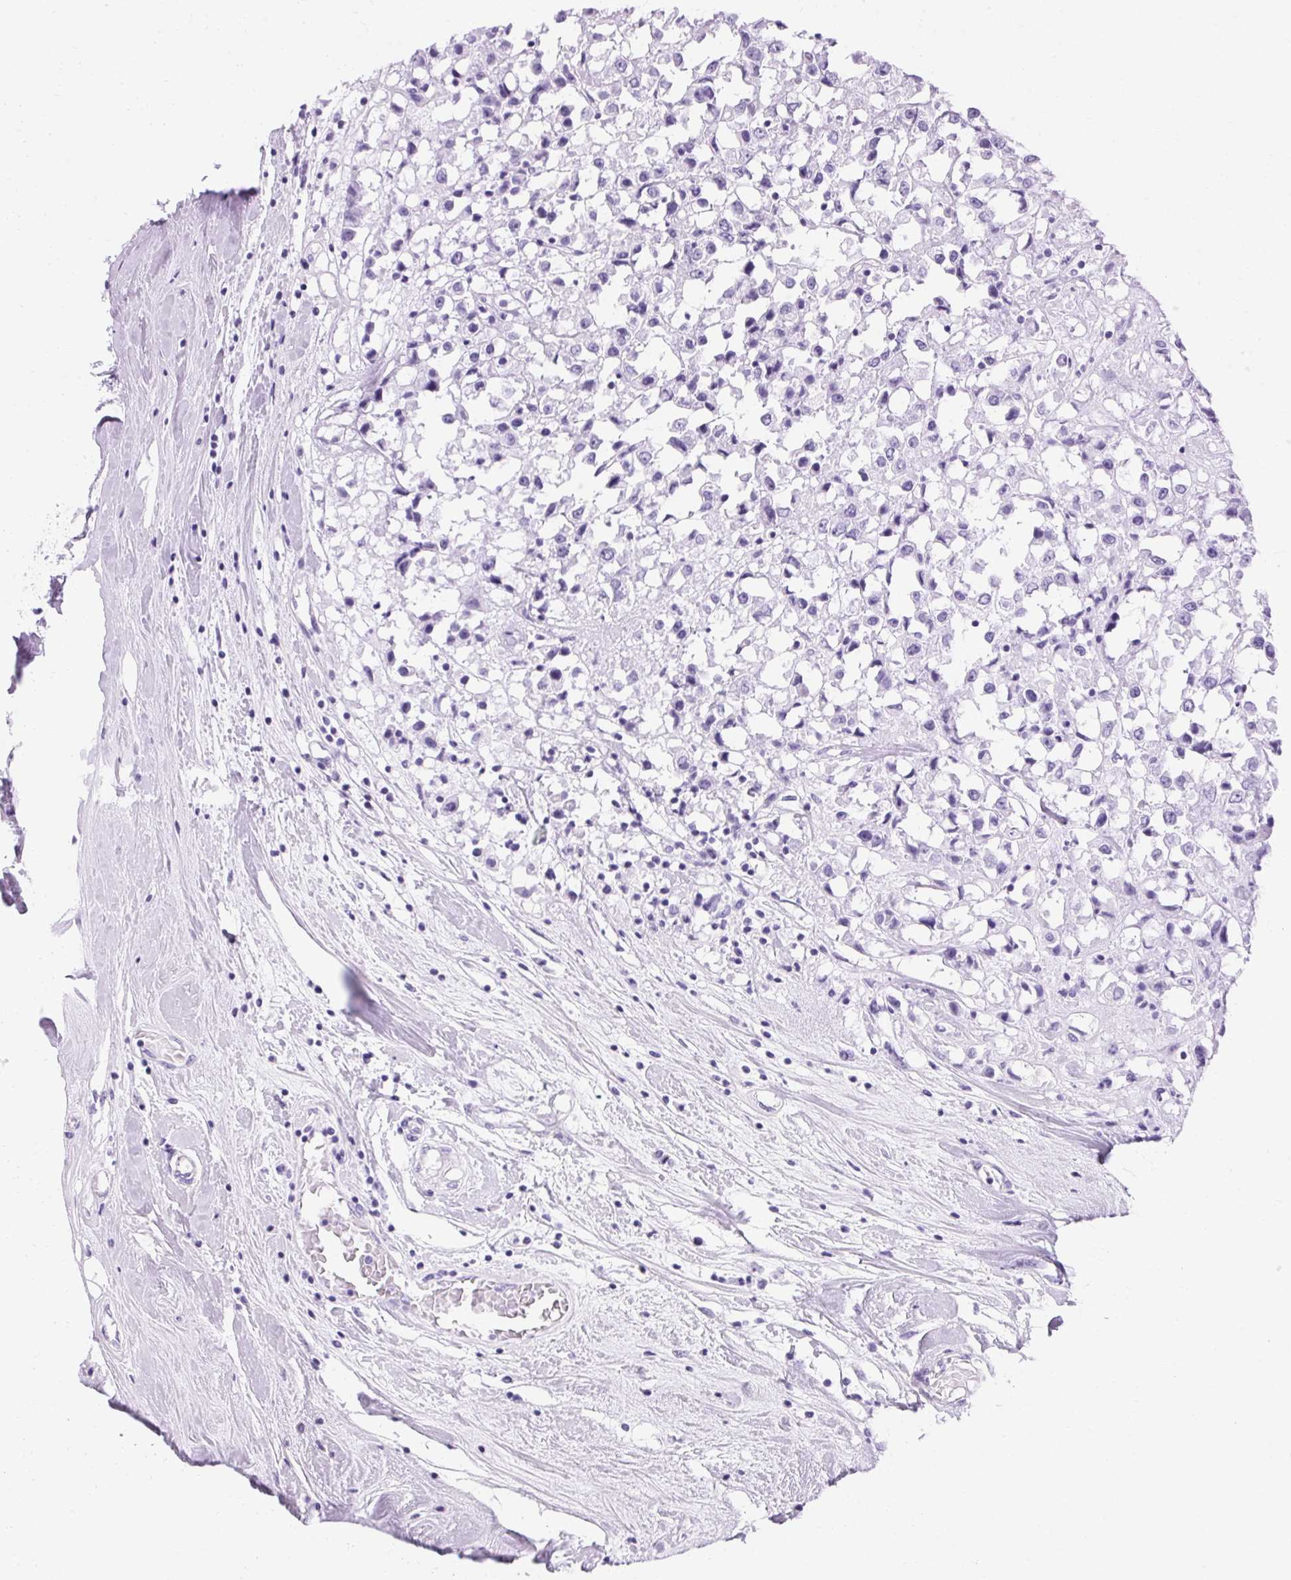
{"staining": {"intensity": "negative", "quantity": "none", "location": "none"}, "tissue": "breast cancer", "cell_type": "Tumor cells", "image_type": "cancer", "snomed": [{"axis": "morphology", "description": "Duct carcinoma"}, {"axis": "topography", "description": "Breast"}], "caption": "Micrograph shows no significant protein staining in tumor cells of invasive ductal carcinoma (breast).", "gene": "ASGR2", "patient": {"sex": "female", "age": 61}}